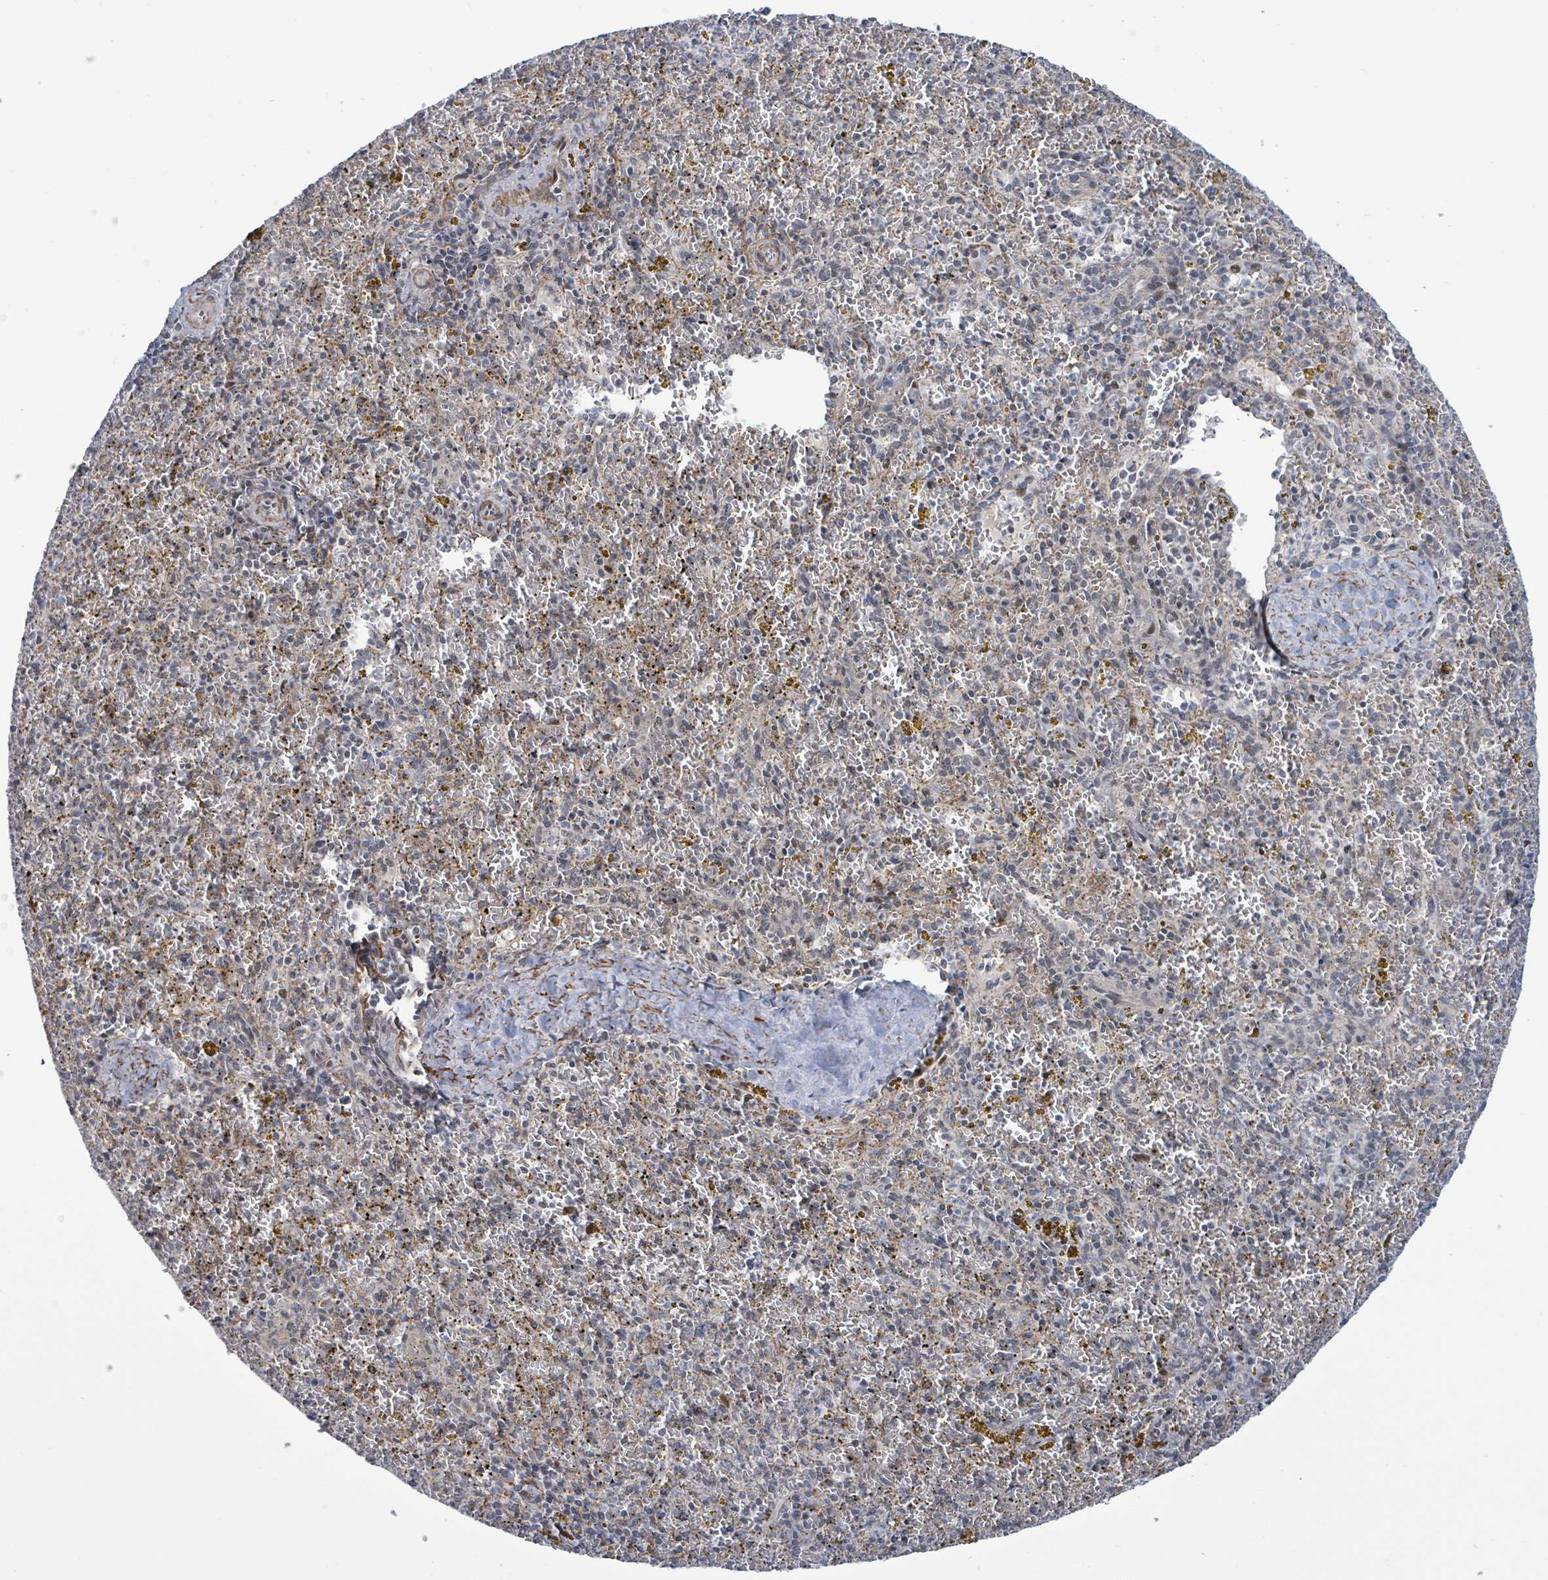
{"staining": {"intensity": "negative", "quantity": "none", "location": "none"}, "tissue": "spleen", "cell_type": "Cells in red pulp", "image_type": "normal", "snomed": [{"axis": "morphology", "description": "Normal tissue, NOS"}, {"axis": "topography", "description": "Spleen"}], "caption": "An IHC photomicrograph of unremarkable spleen is shown. There is no staining in cells in red pulp of spleen.", "gene": "DMRTC1B", "patient": {"sex": "male", "age": 57}}